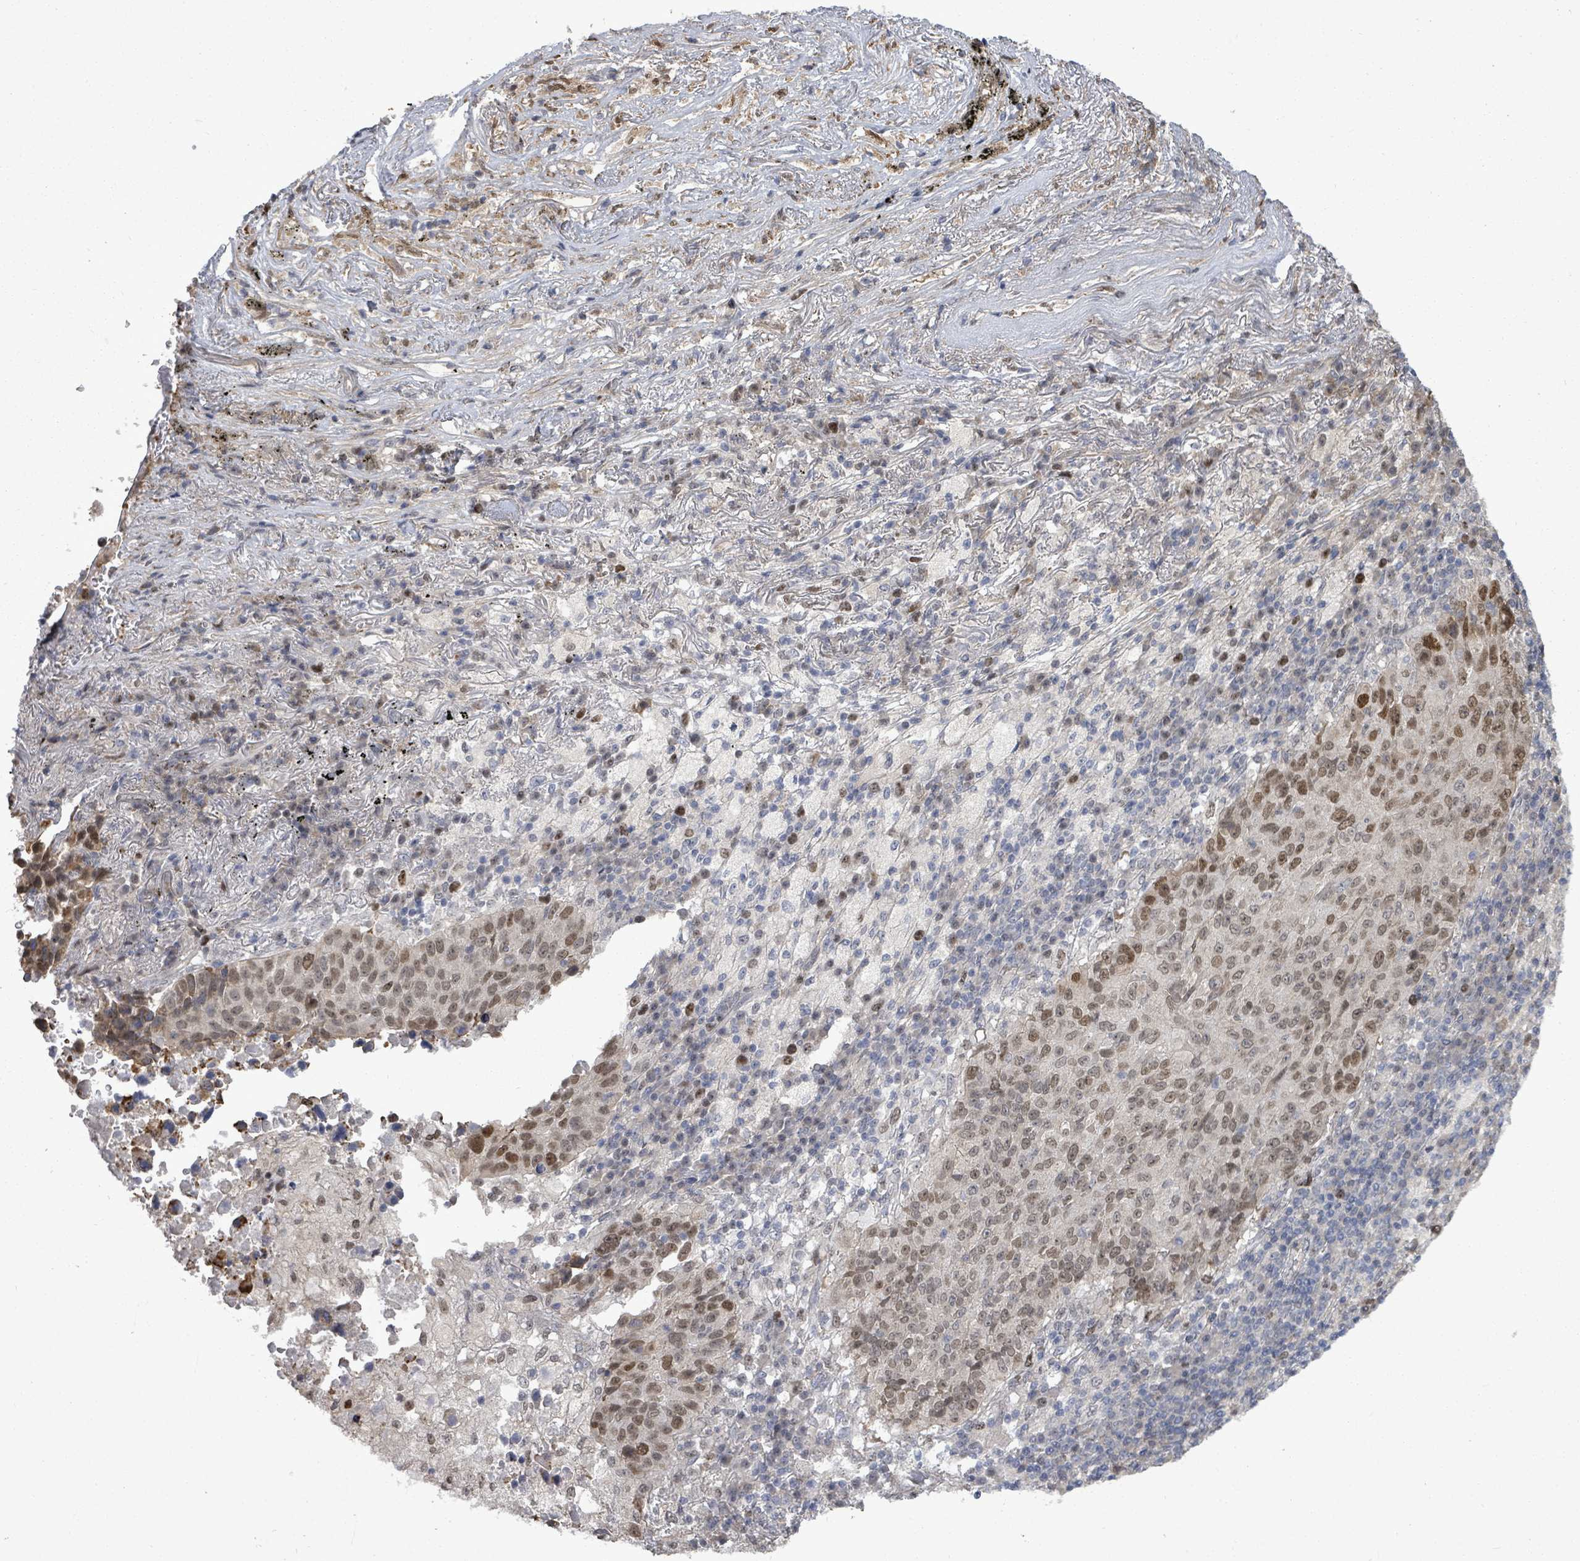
{"staining": {"intensity": "moderate", "quantity": "25%-75%", "location": "nuclear"}, "tissue": "lung cancer", "cell_type": "Tumor cells", "image_type": "cancer", "snomed": [{"axis": "morphology", "description": "Squamous cell carcinoma, NOS"}, {"axis": "topography", "description": "Lung"}], "caption": "Human lung squamous cell carcinoma stained with a protein marker exhibits moderate staining in tumor cells.", "gene": "PAPSS1", "patient": {"sex": "male", "age": 73}}